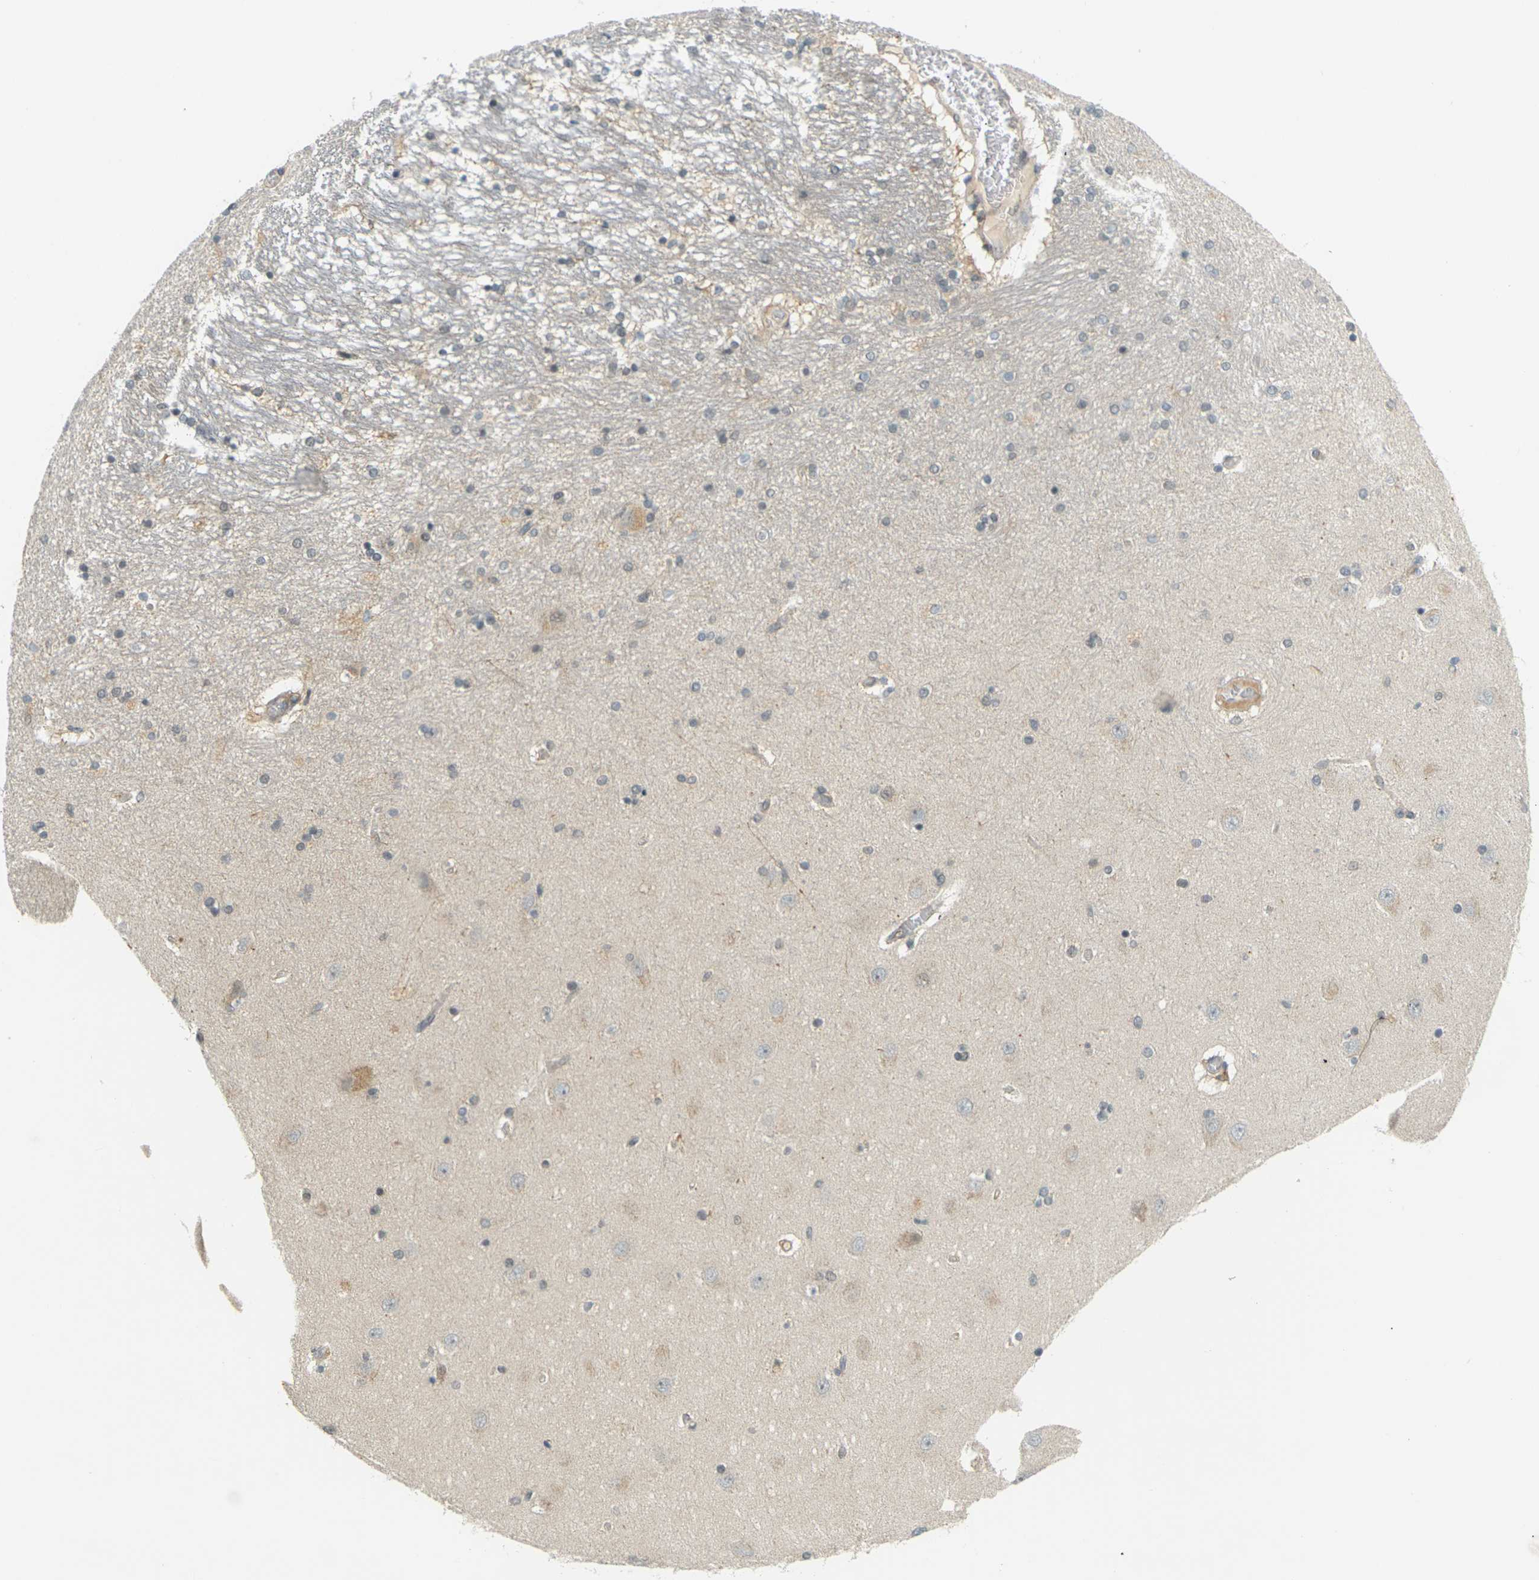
{"staining": {"intensity": "negative", "quantity": "none", "location": "none"}, "tissue": "hippocampus", "cell_type": "Glial cells", "image_type": "normal", "snomed": [{"axis": "morphology", "description": "Normal tissue, NOS"}, {"axis": "topography", "description": "Hippocampus"}], "caption": "This is a image of immunohistochemistry (IHC) staining of normal hippocampus, which shows no positivity in glial cells.", "gene": "SOCS6", "patient": {"sex": "female", "age": 54}}